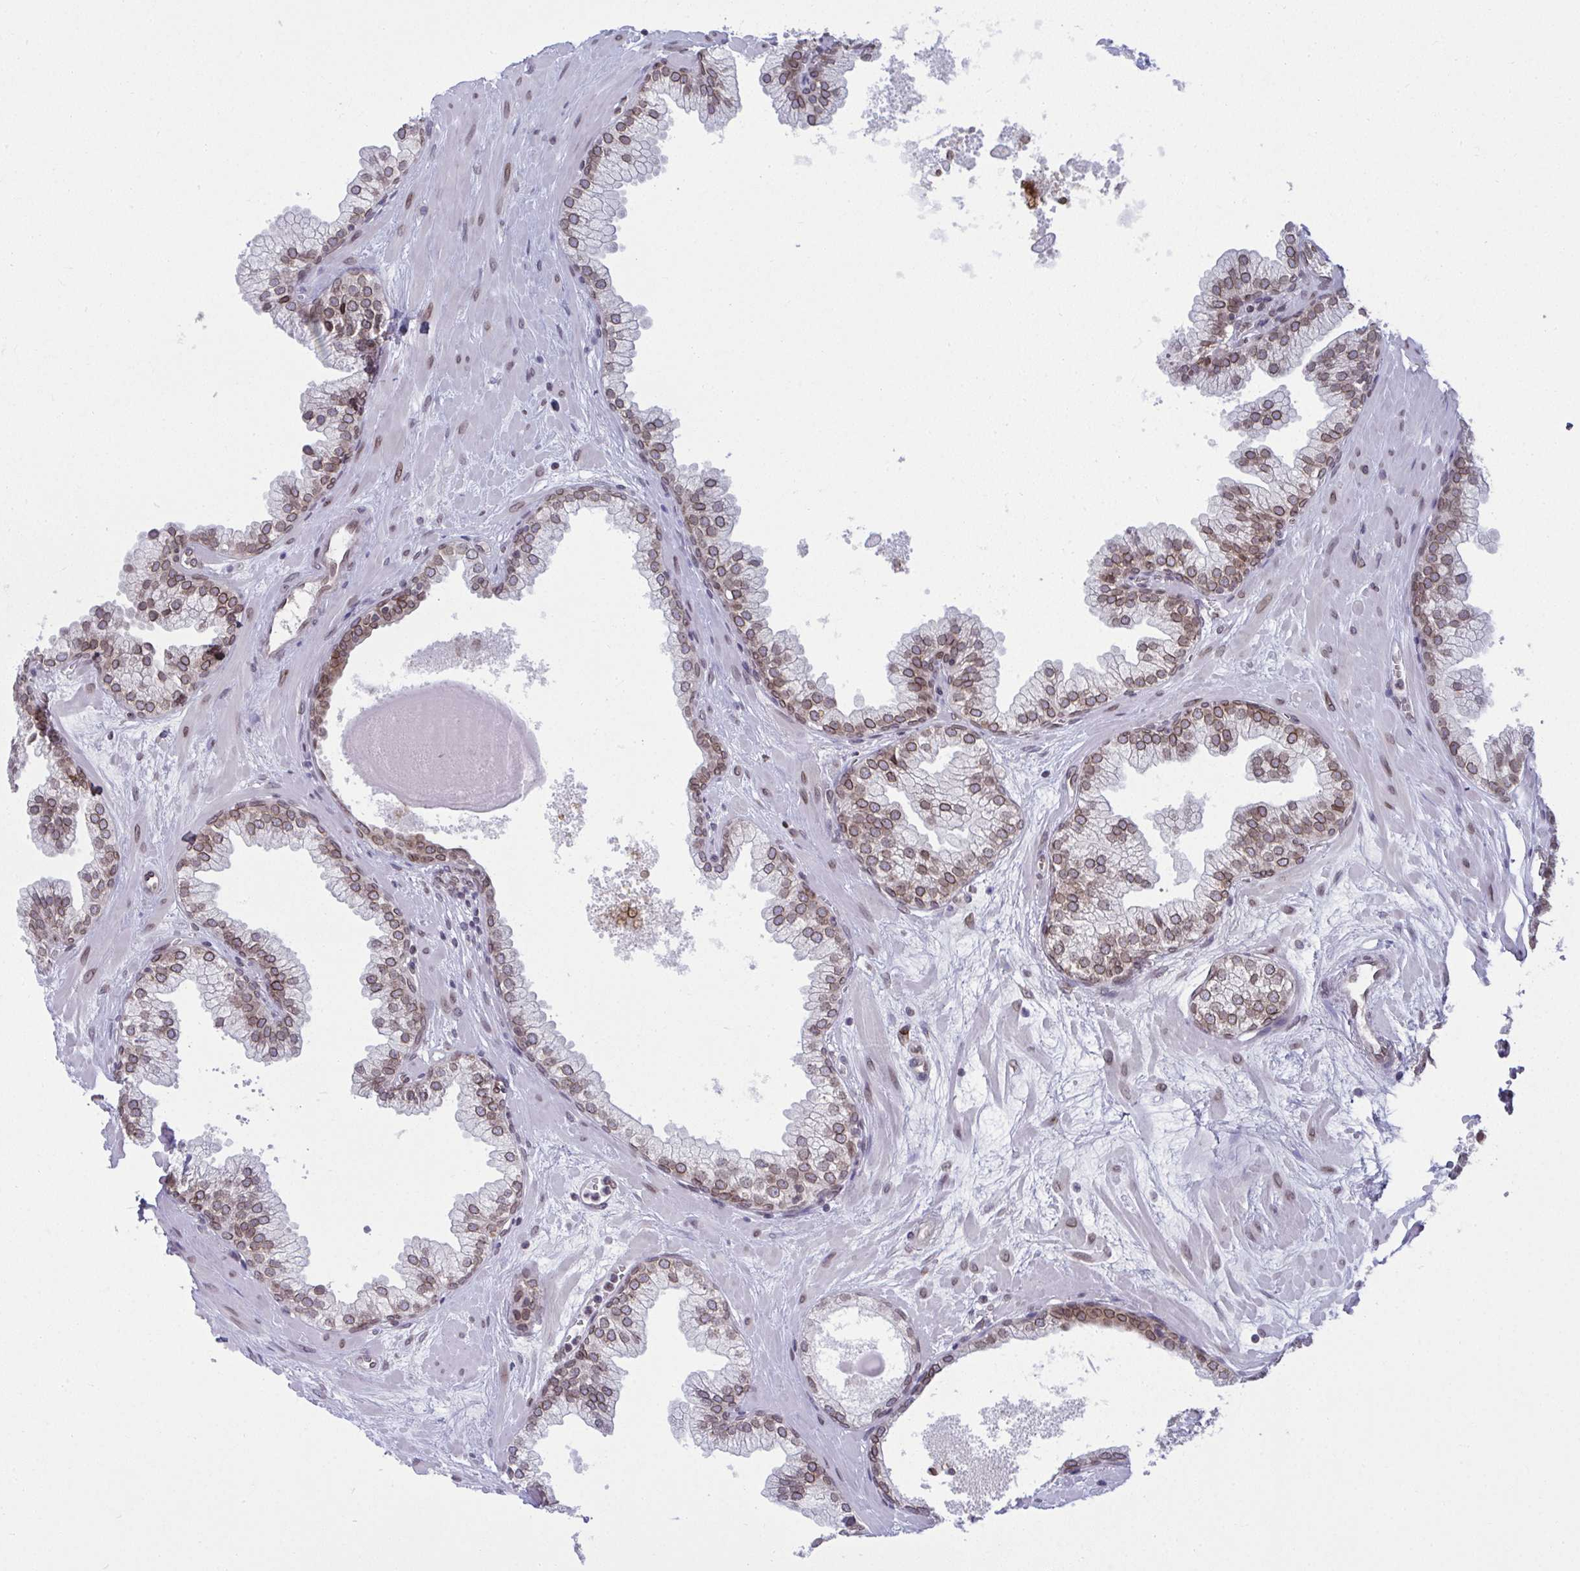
{"staining": {"intensity": "moderate", "quantity": ">75%", "location": "cytoplasmic/membranous,nuclear"}, "tissue": "prostate", "cell_type": "Glandular cells", "image_type": "normal", "snomed": [{"axis": "morphology", "description": "Normal tissue, NOS"}, {"axis": "topography", "description": "Prostate"}, {"axis": "topography", "description": "Peripheral nerve tissue"}], "caption": "The image reveals immunohistochemical staining of benign prostate. There is moderate cytoplasmic/membranous,nuclear positivity is appreciated in about >75% of glandular cells. The staining was performed using DAB (3,3'-diaminobenzidine), with brown indicating positive protein expression. Nuclei are stained blue with hematoxylin.", "gene": "RANBP2", "patient": {"sex": "male", "age": 61}}